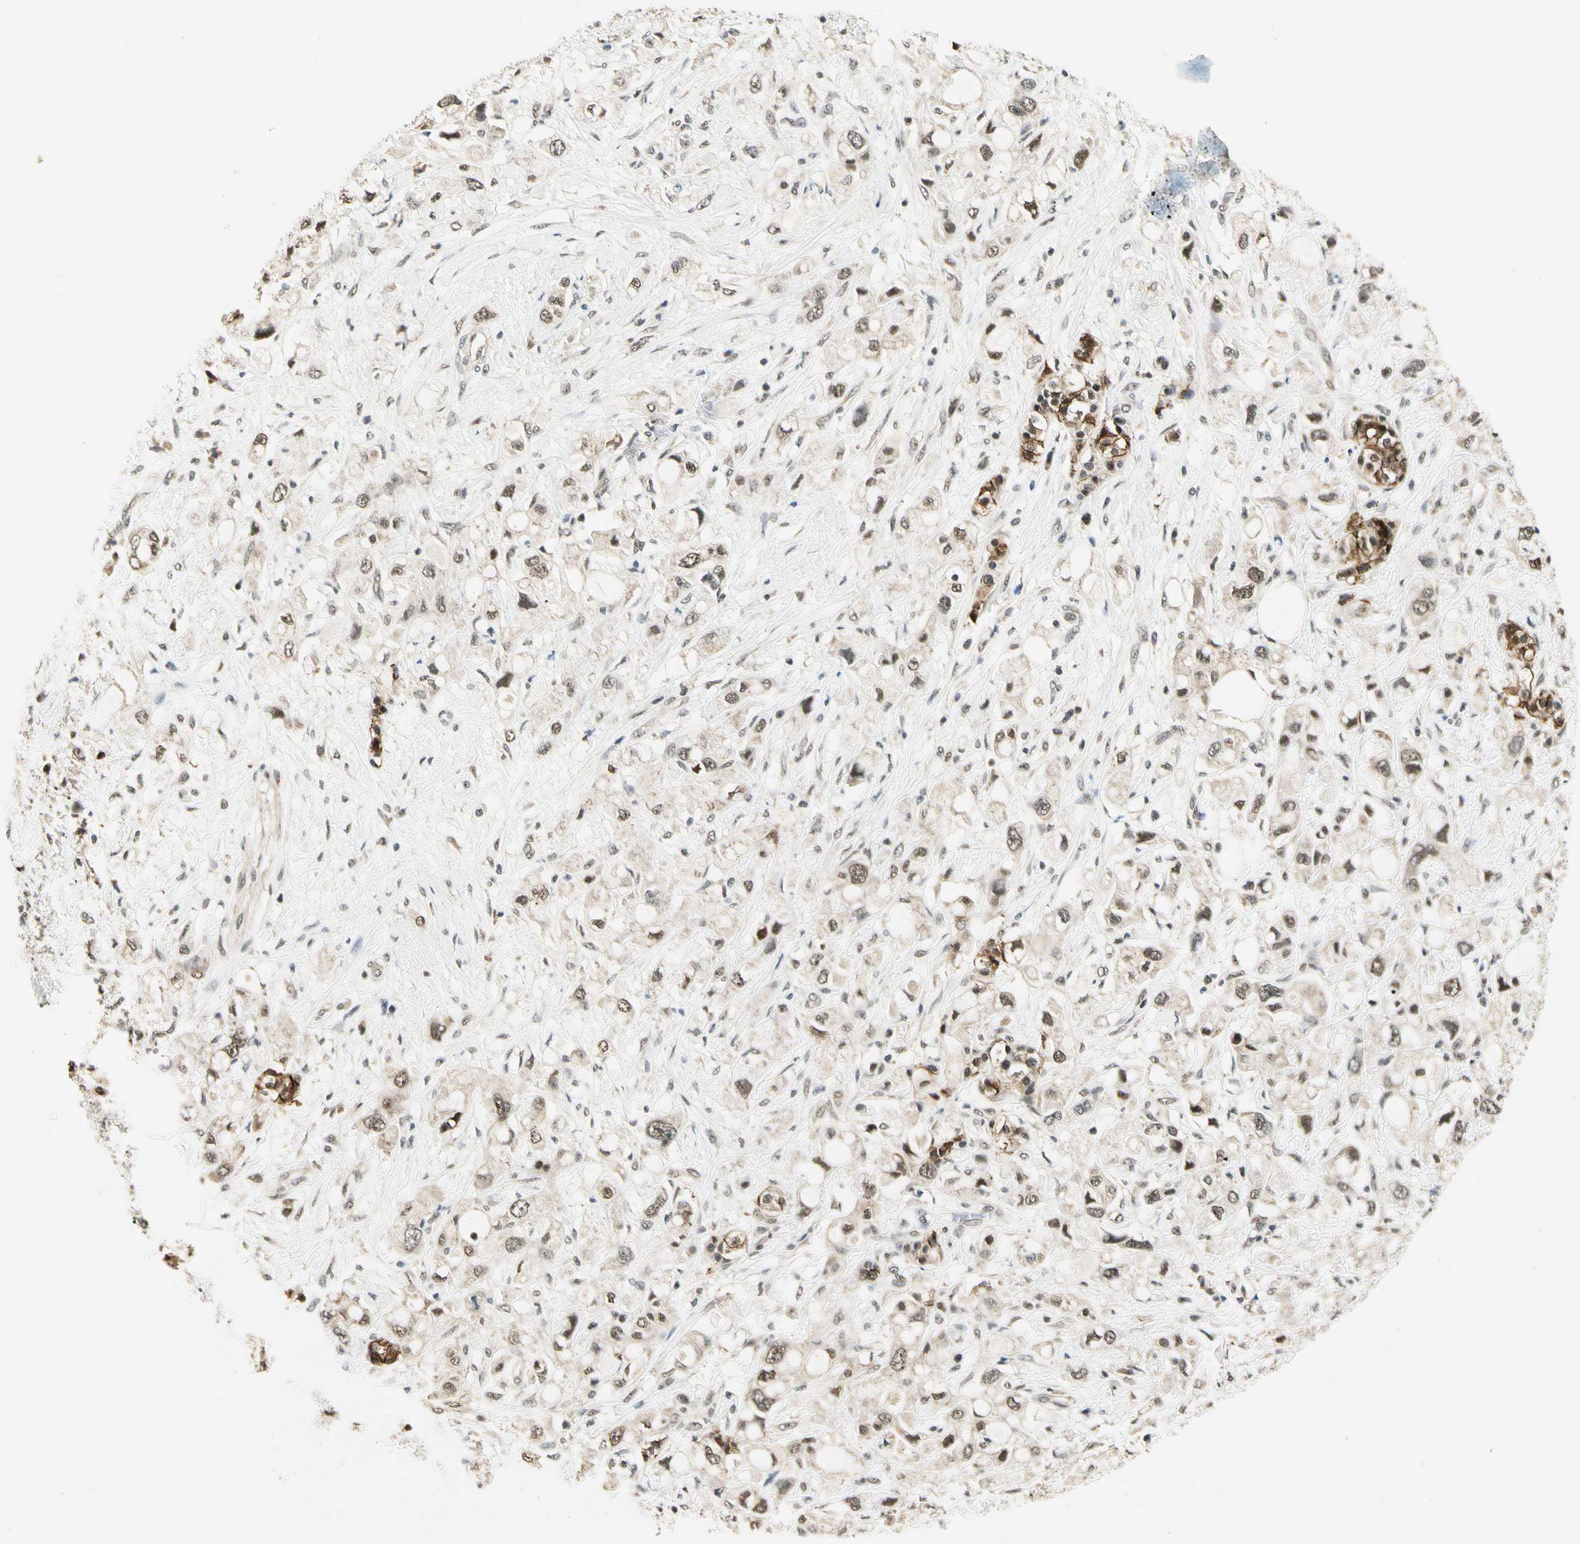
{"staining": {"intensity": "weak", "quantity": "25%-75%", "location": "cytoplasmic/membranous"}, "tissue": "pancreatic cancer", "cell_type": "Tumor cells", "image_type": "cancer", "snomed": [{"axis": "morphology", "description": "Adenocarcinoma, NOS"}, {"axis": "topography", "description": "Pancreas"}], "caption": "Brown immunohistochemical staining in human adenocarcinoma (pancreatic) exhibits weak cytoplasmic/membranous staining in about 25%-75% of tumor cells.", "gene": "PDK2", "patient": {"sex": "female", "age": 56}}